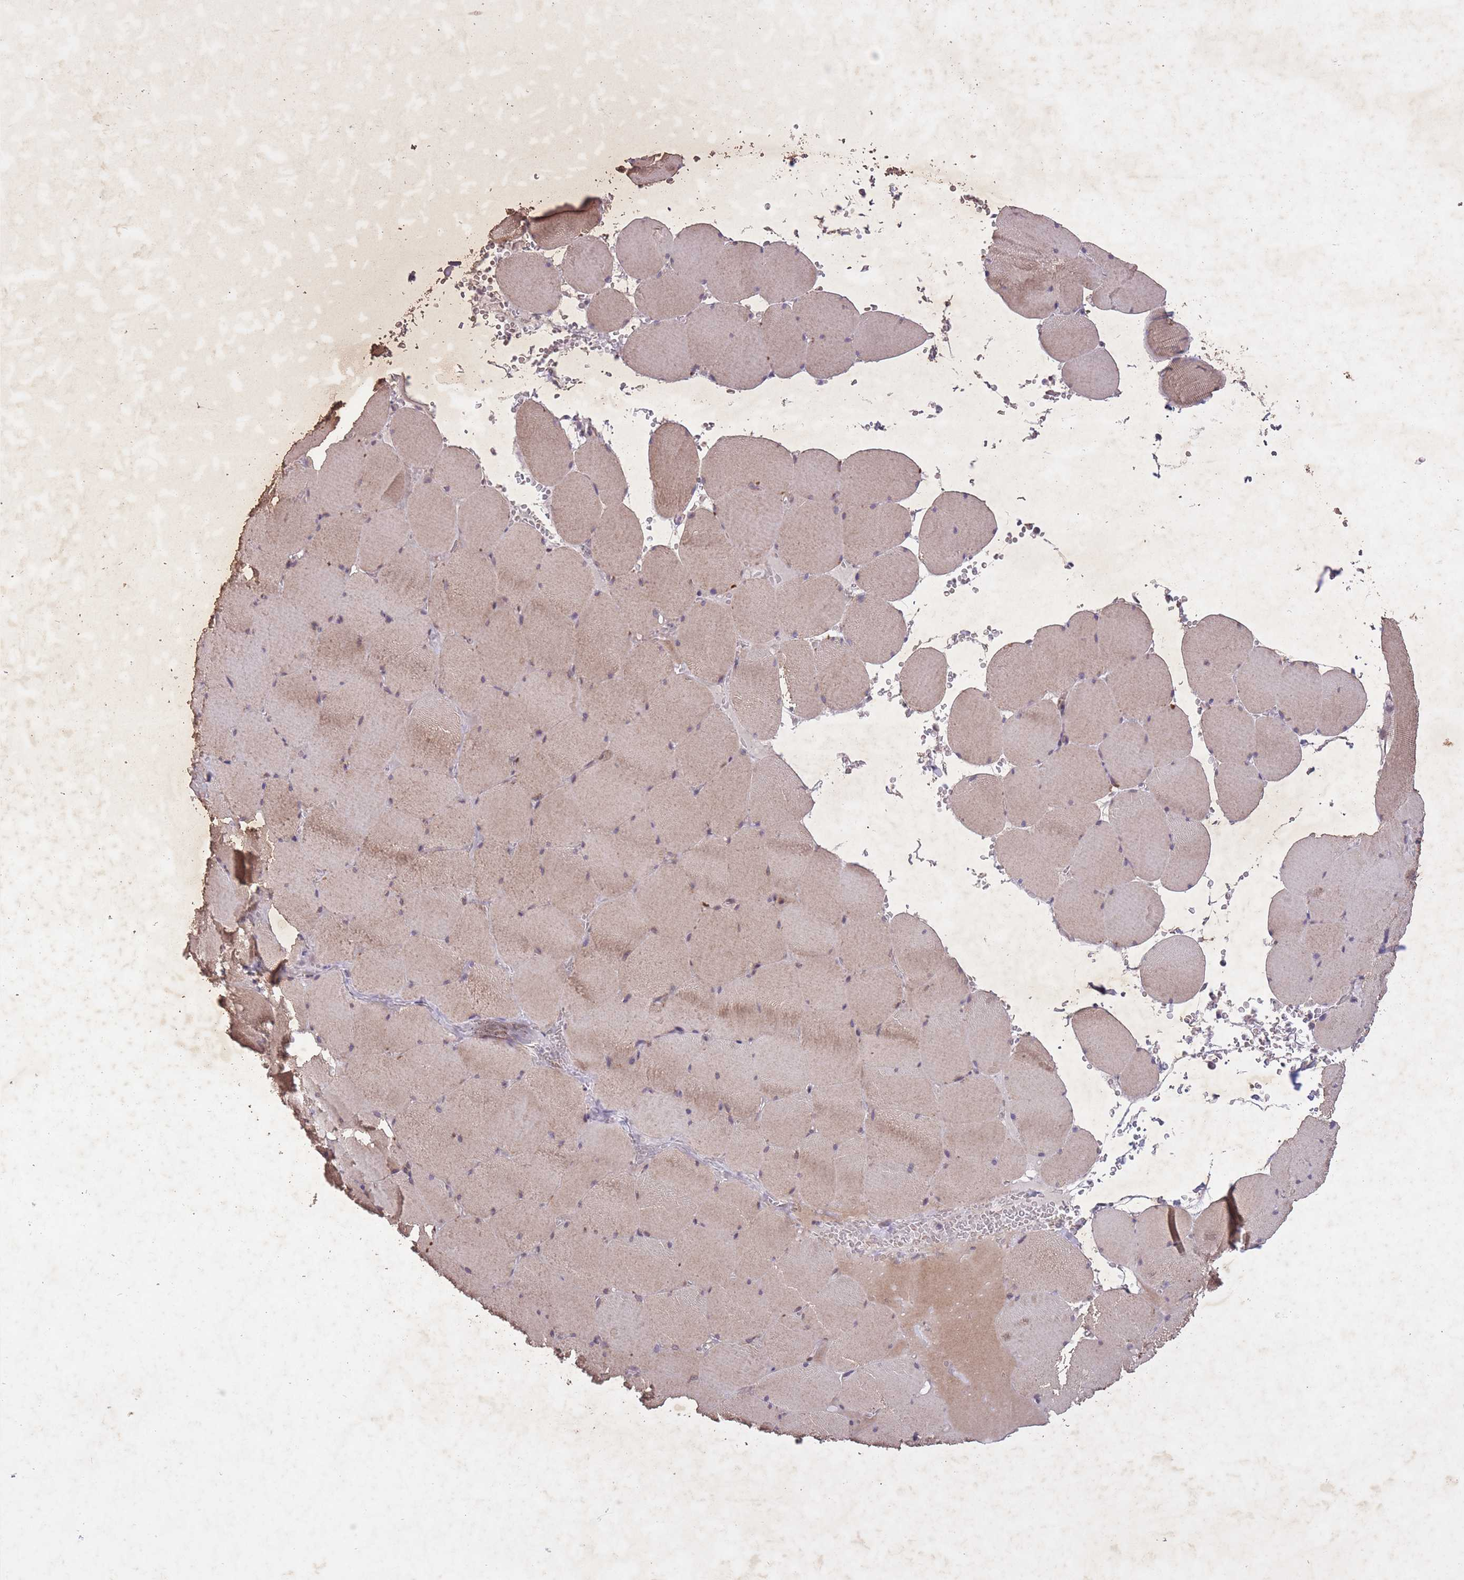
{"staining": {"intensity": "weak", "quantity": "25%-75%", "location": "cytoplasmic/membranous"}, "tissue": "skeletal muscle", "cell_type": "Myocytes", "image_type": "normal", "snomed": [{"axis": "morphology", "description": "Normal tissue, NOS"}, {"axis": "topography", "description": "Skeletal muscle"}, {"axis": "topography", "description": "Head-Neck"}], "caption": "Protein expression analysis of normal human skeletal muscle reveals weak cytoplasmic/membranous expression in about 25%-75% of myocytes. The protein is shown in brown color, while the nuclei are stained blue.", "gene": "CBX6", "patient": {"sex": "male", "age": 66}}